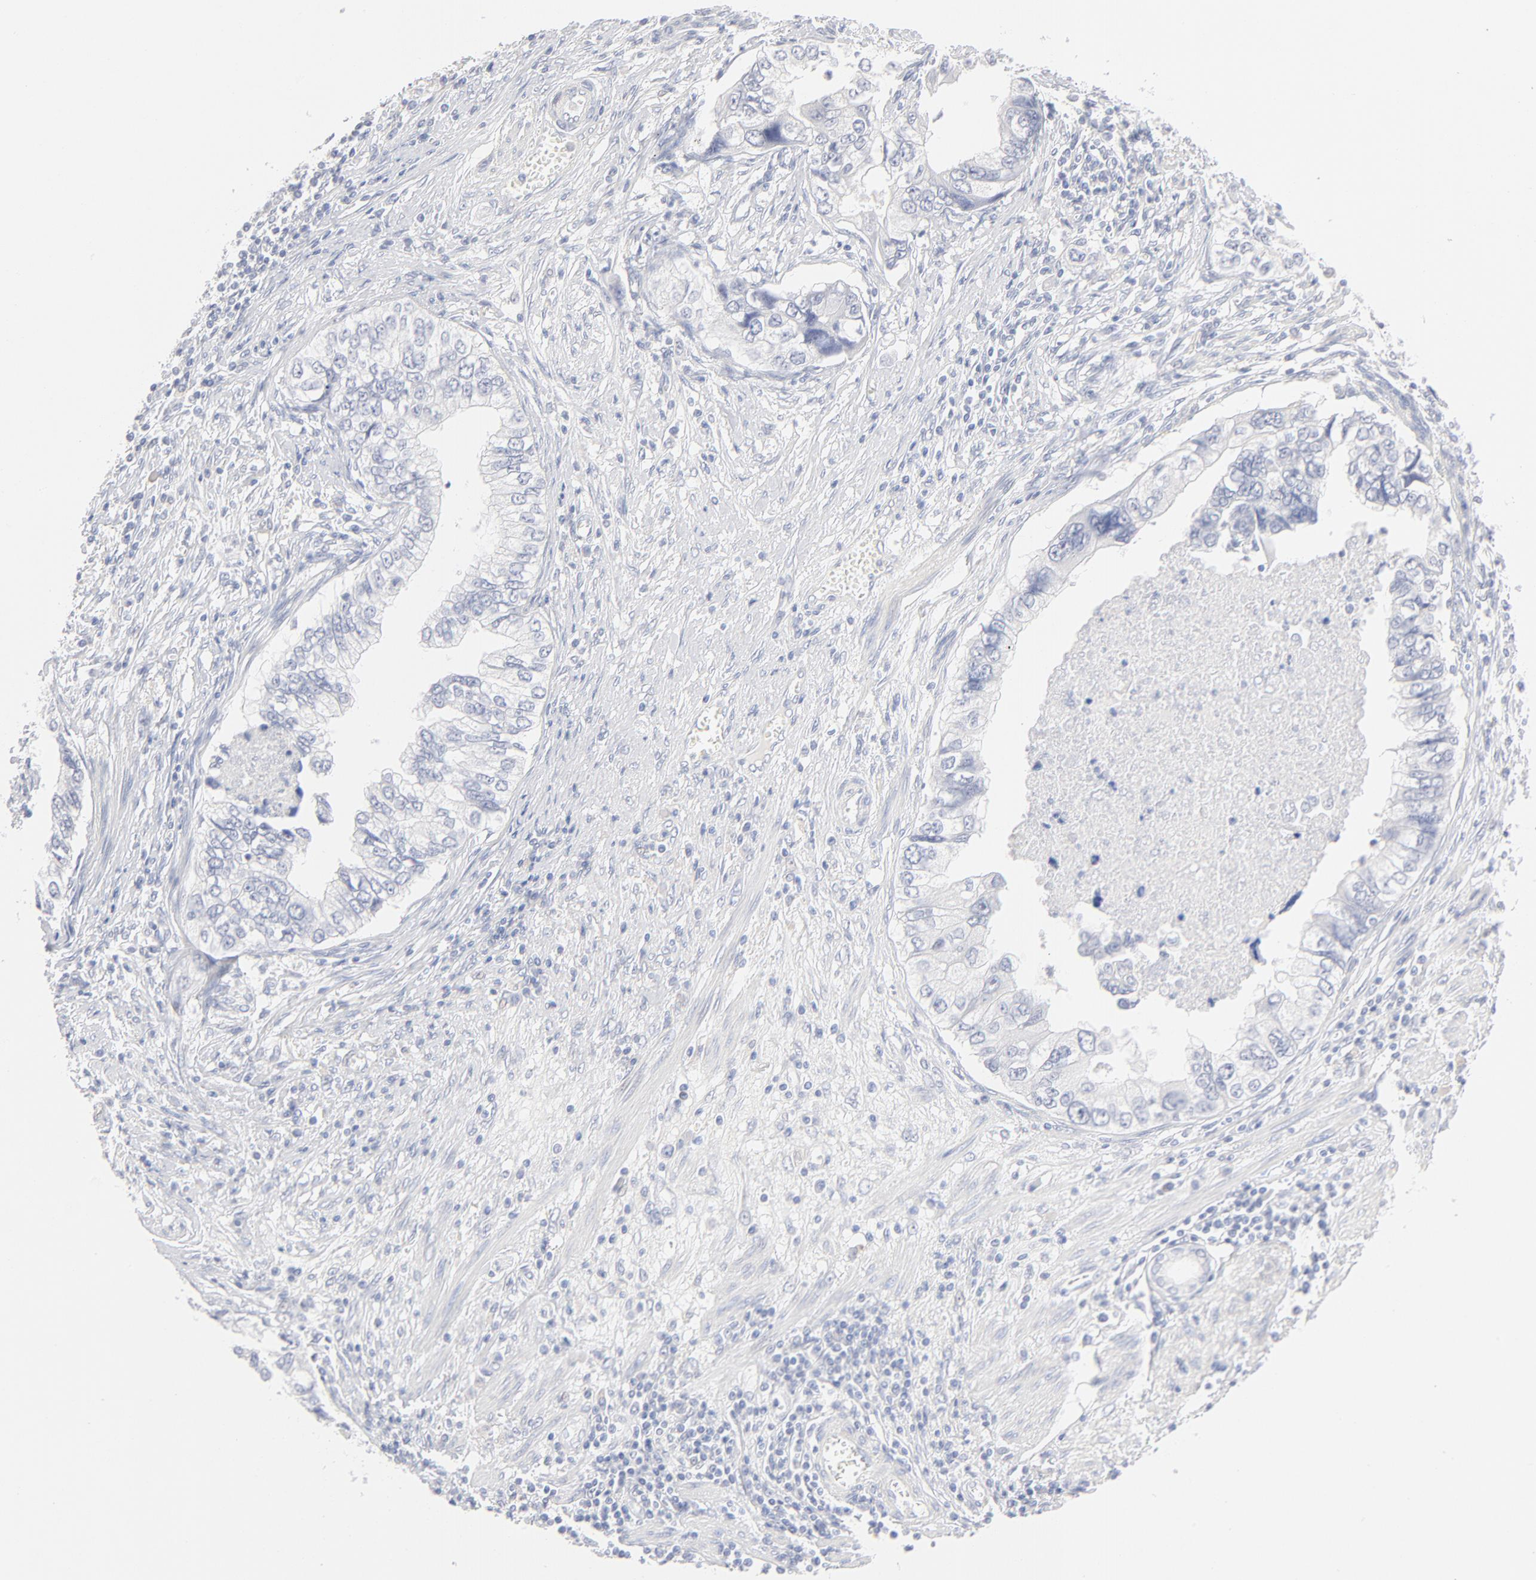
{"staining": {"intensity": "negative", "quantity": "none", "location": "none"}, "tissue": "stomach cancer", "cell_type": "Tumor cells", "image_type": "cancer", "snomed": [{"axis": "morphology", "description": "Adenocarcinoma, NOS"}, {"axis": "topography", "description": "Pancreas"}, {"axis": "topography", "description": "Stomach, upper"}], "caption": "DAB (3,3'-diaminobenzidine) immunohistochemical staining of adenocarcinoma (stomach) demonstrates no significant positivity in tumor cells.", "gene": "ONECUT1", "patient": {"sex": "male", "age": 77}}